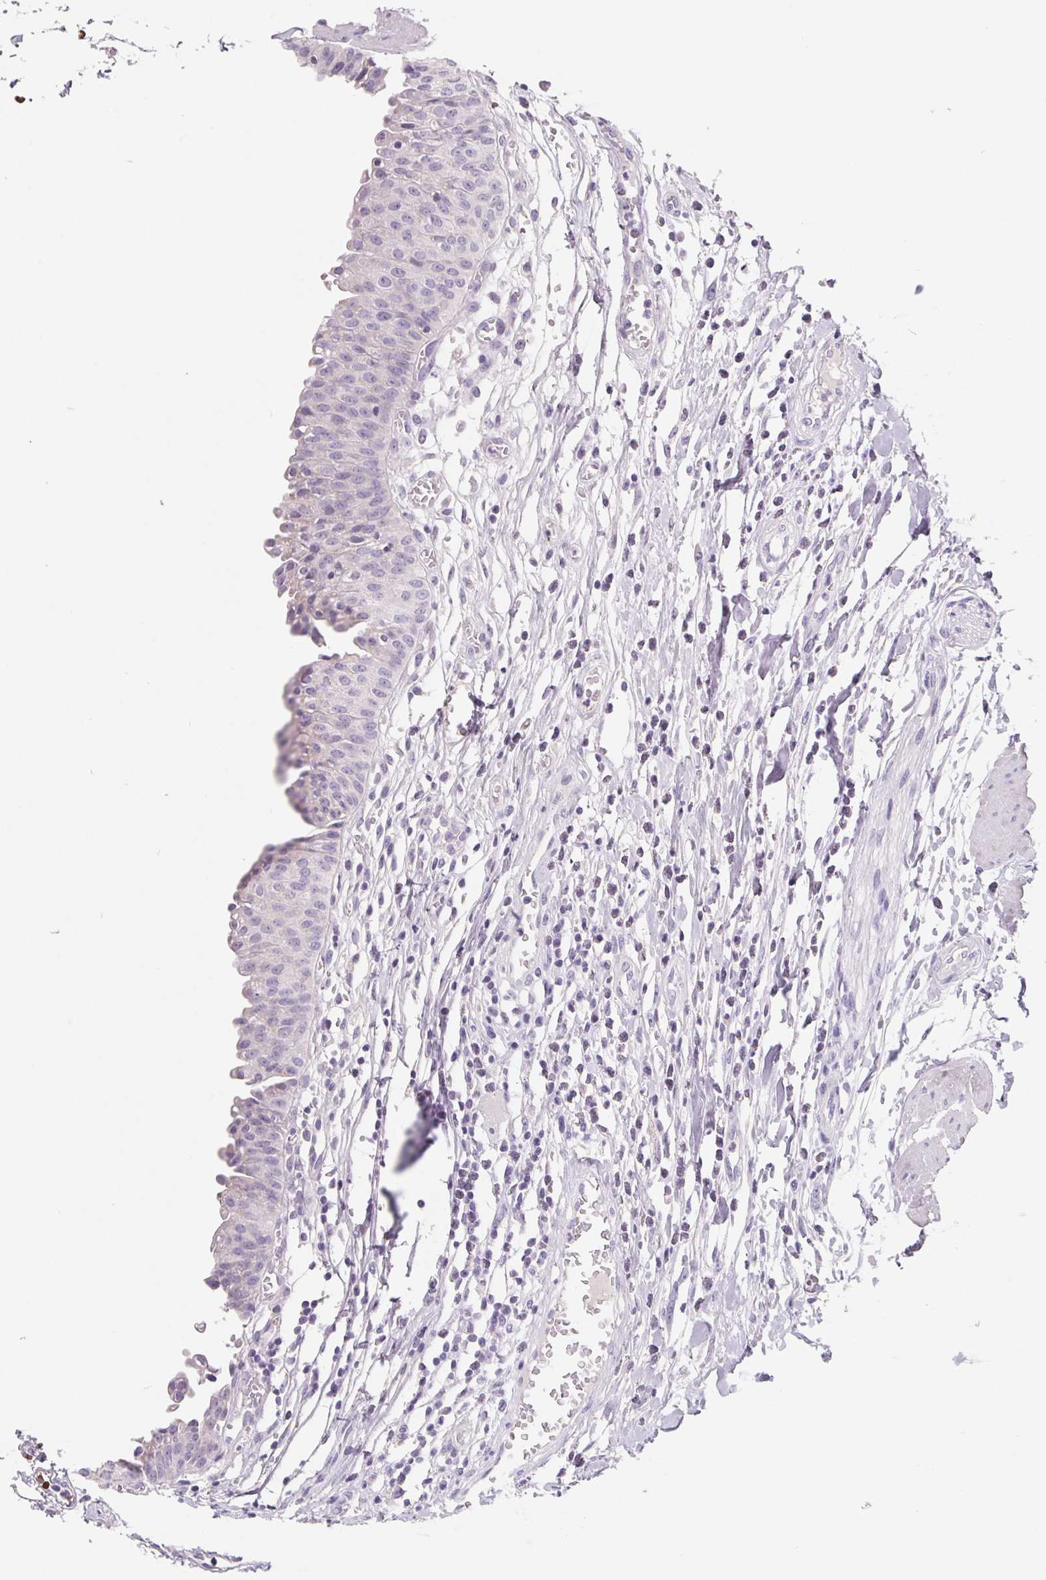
{"staining": {"intensity": "negative", "quantity": "none", "location": "none"}, "tissue": "urinary bladder", "cell_type": "Urothelial cells", "image_type": "normal", "snomed": [{"axis": "morphology", "description": "Normal tissue, NOS"}, {"axis": "topography", "description": "Urinary bladder"}], "caption": "The IHC histopathology image has no significant positivity in urothelial cells of urinary bladder. (Brightfield microscopy of DAB (3,3'-diaminobenzidine) immunohistochemistry at high magnification).", "gene": "FDX1", "patient": {"sex": "male", "age": 64}}